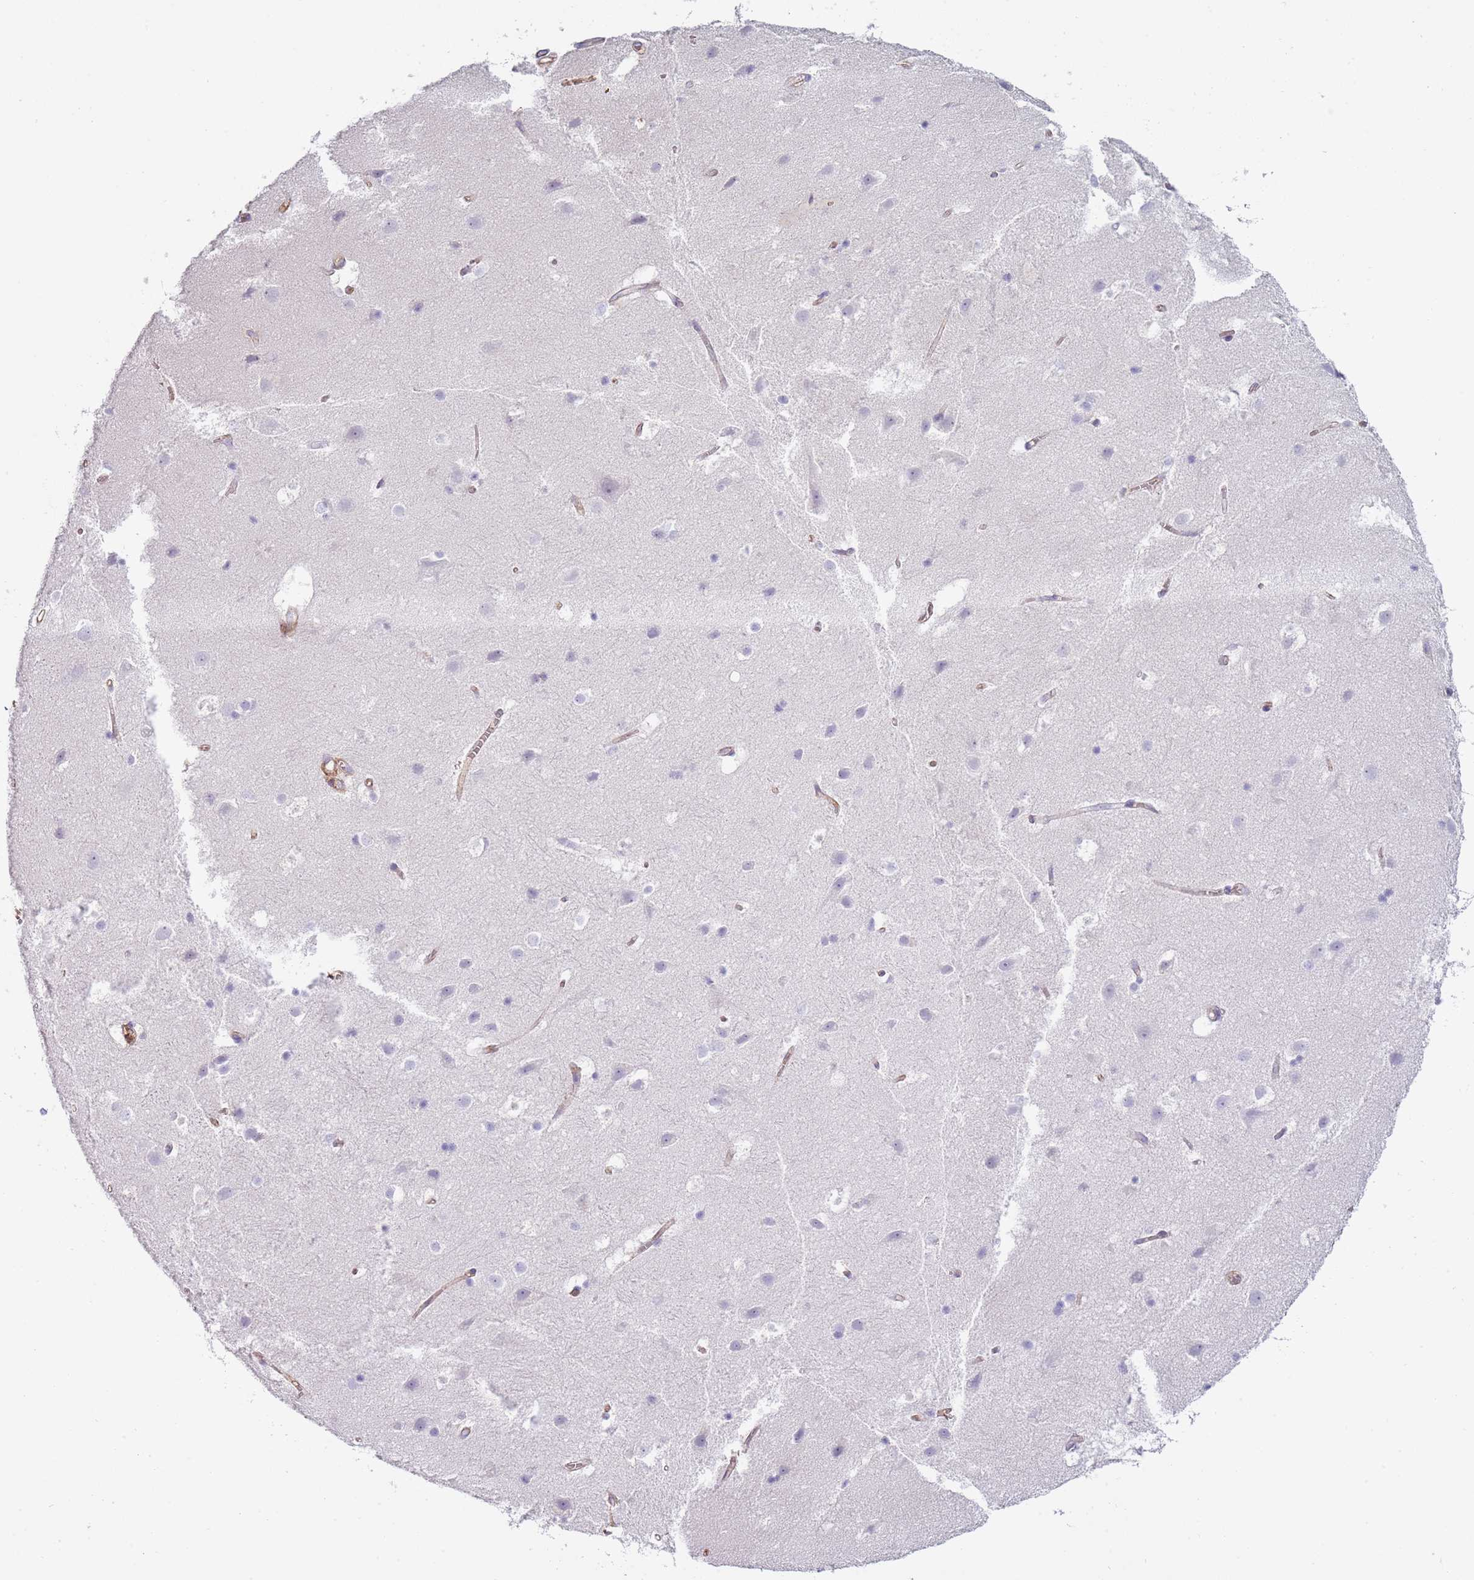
{"staining": {"intensity": "weak", "quantity": ">75%", "location": "cytoplasmic/membranous"}, "tissue": "cerebral cortex", "cell_type": "Endothelial cells", "image_type": "normal", "snomed": [{"axis": "morphology", "description": "Normal tissue, NOS"}, {"axis": "topography", "description": "Cerebral cortex"}], "caption": "The micrograph demonstrates staining of benign cerebral cortex, revealing weak cytoplasmic/membranous protein positivity (brown color) within endothelial cells. The staining is performed using DAB brown chromogen to label protein expression. The nuclei are counter-stained blue using hematoxylin.", "gene": "ENSG00000271254", "patient": {"sex": "male", "age": 54}}